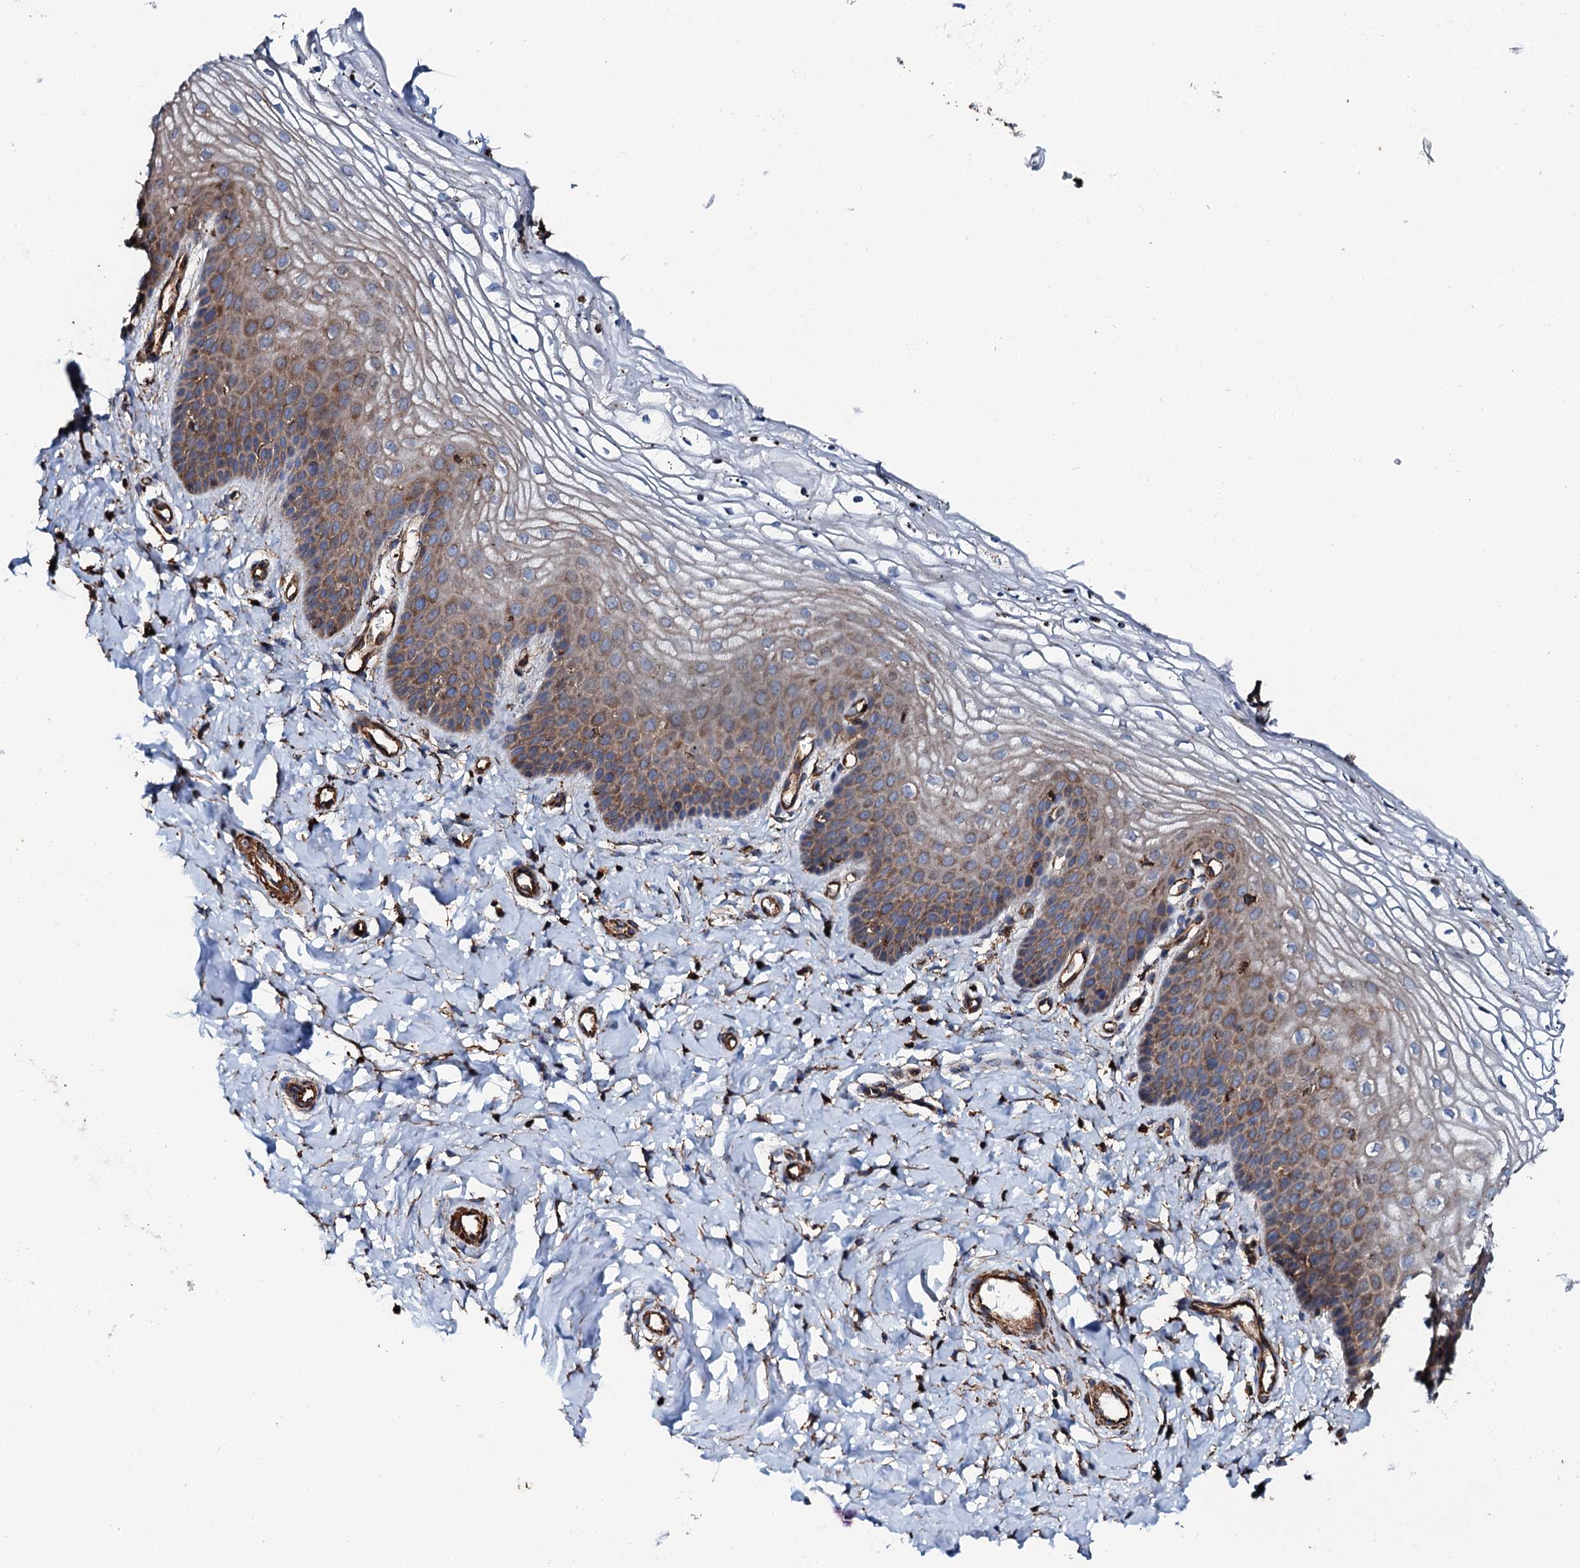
{"staining": {"intensity": "moderate", "quantity": "25%-75%", "location": "cytoplasmic/membranous"}, "tissue": "vagina", "cell_type": "Squamous epithelial cells", "image_type": "normal", "snomed": [{"axis": "morphology", "description": "Normal tissue, NOS"}, {"axis": "topography", "description": "Vagina"}, {"axis": "topography", "description": "Cervix"}], "caption": "Protein expression analysis of benign human vagina reveals moderate cytoplasmic/membranous positivity in about 25%-75% of squamous epithelial cells. (DAB (3,3'-diaminobenzidine) IHC, brown staining for protein, blue staining for nuclei).", "gene": "INTS10", "patient": {"sex": "female", "age": 40}}